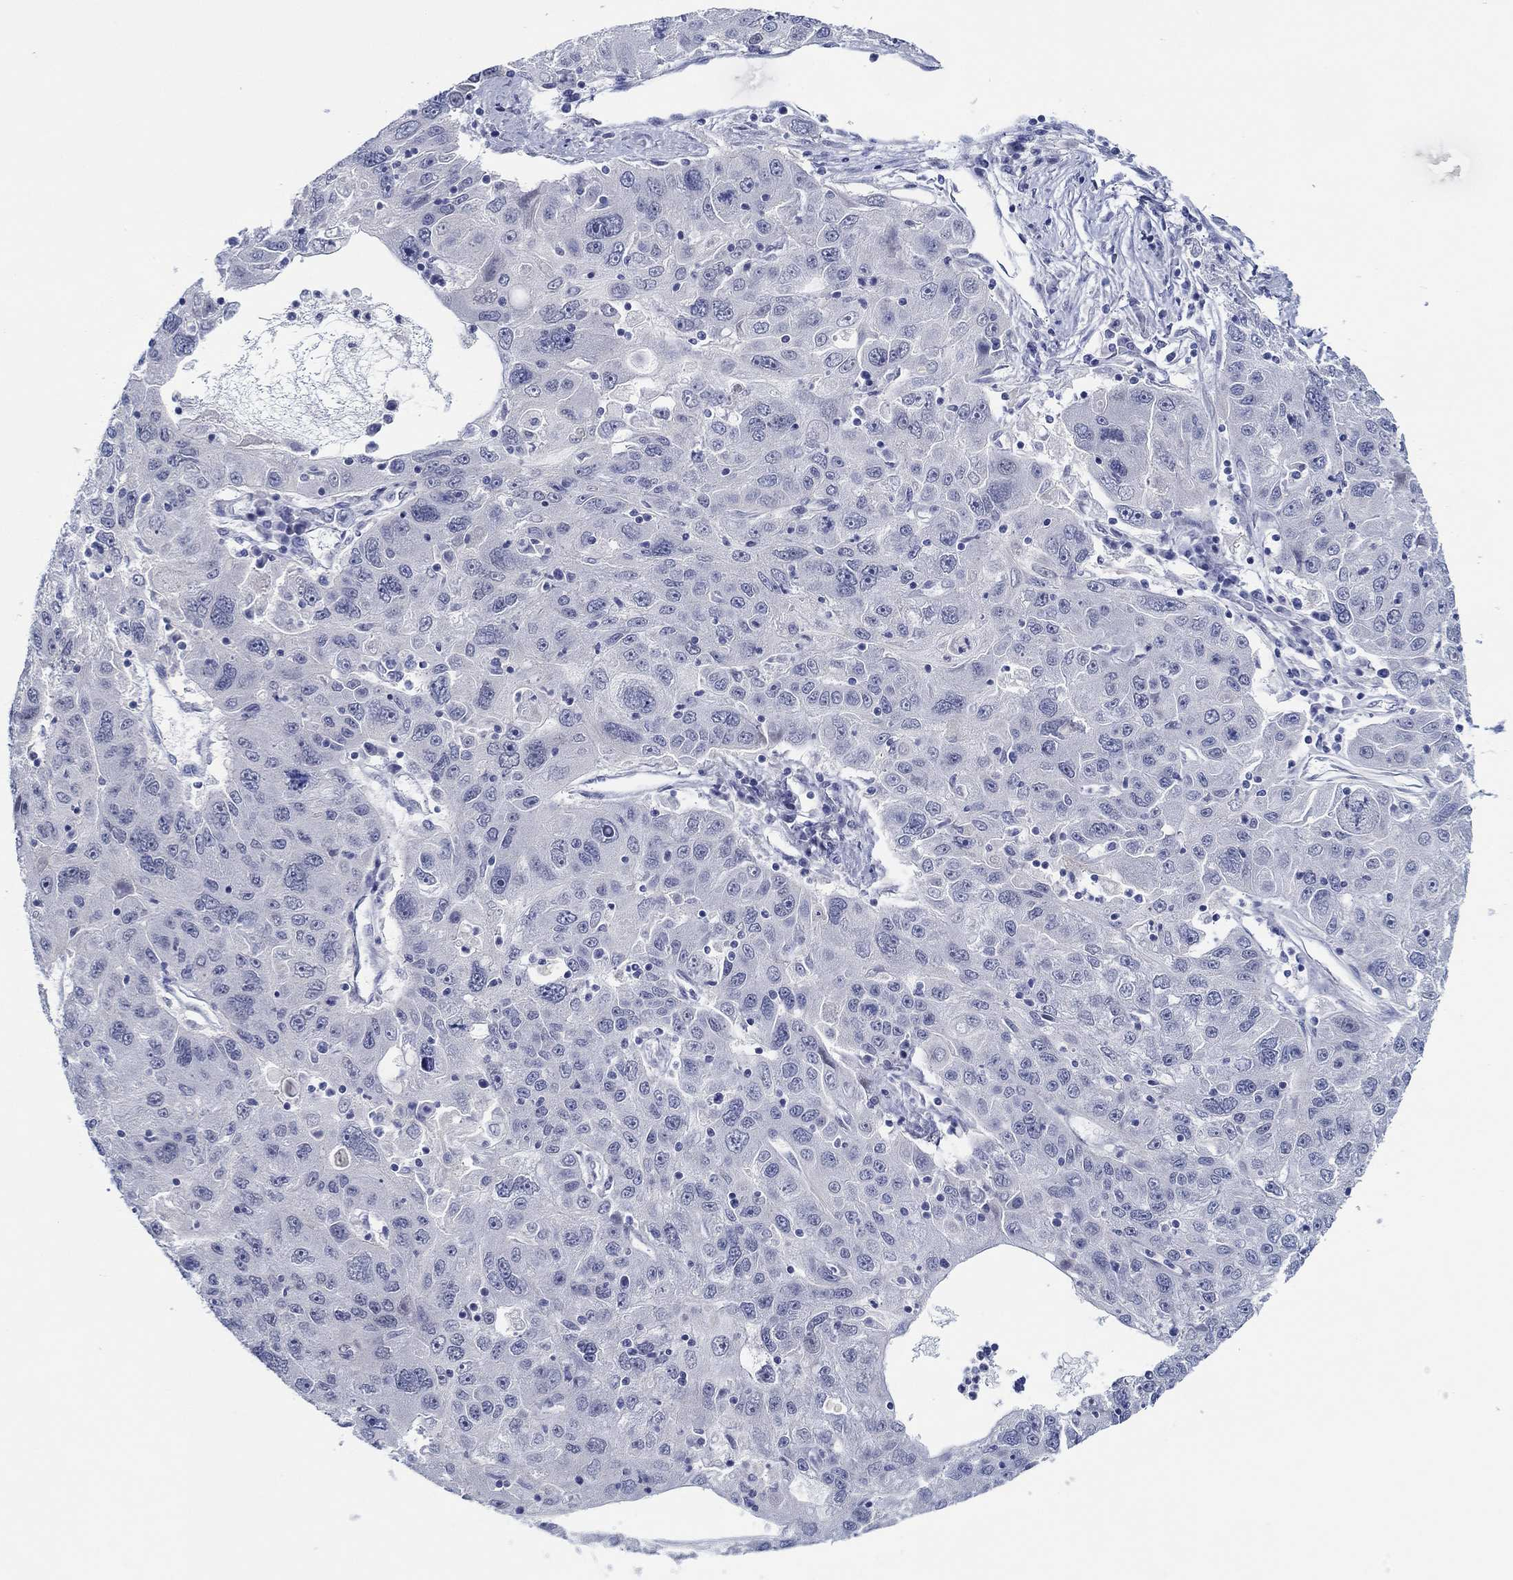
{"staining": {"intensity": "negative", "quantity": "none", "location": "none"}, "tissue": "stomach cancer", "cell_type": "Tumor cells", "image_type": "cancer", "snomed": [{"axis": "morphology", "description": "Adenocarcinoma, NOS"}, {"axis": "topography", "description": "Stomach"}], "caption": "Human stomach adenocarcinoma stained for a protein using IHC shows no expression in tumor cells.", "gene": "SLC34A1", "patient": {"sex": "male", "age": 56}}